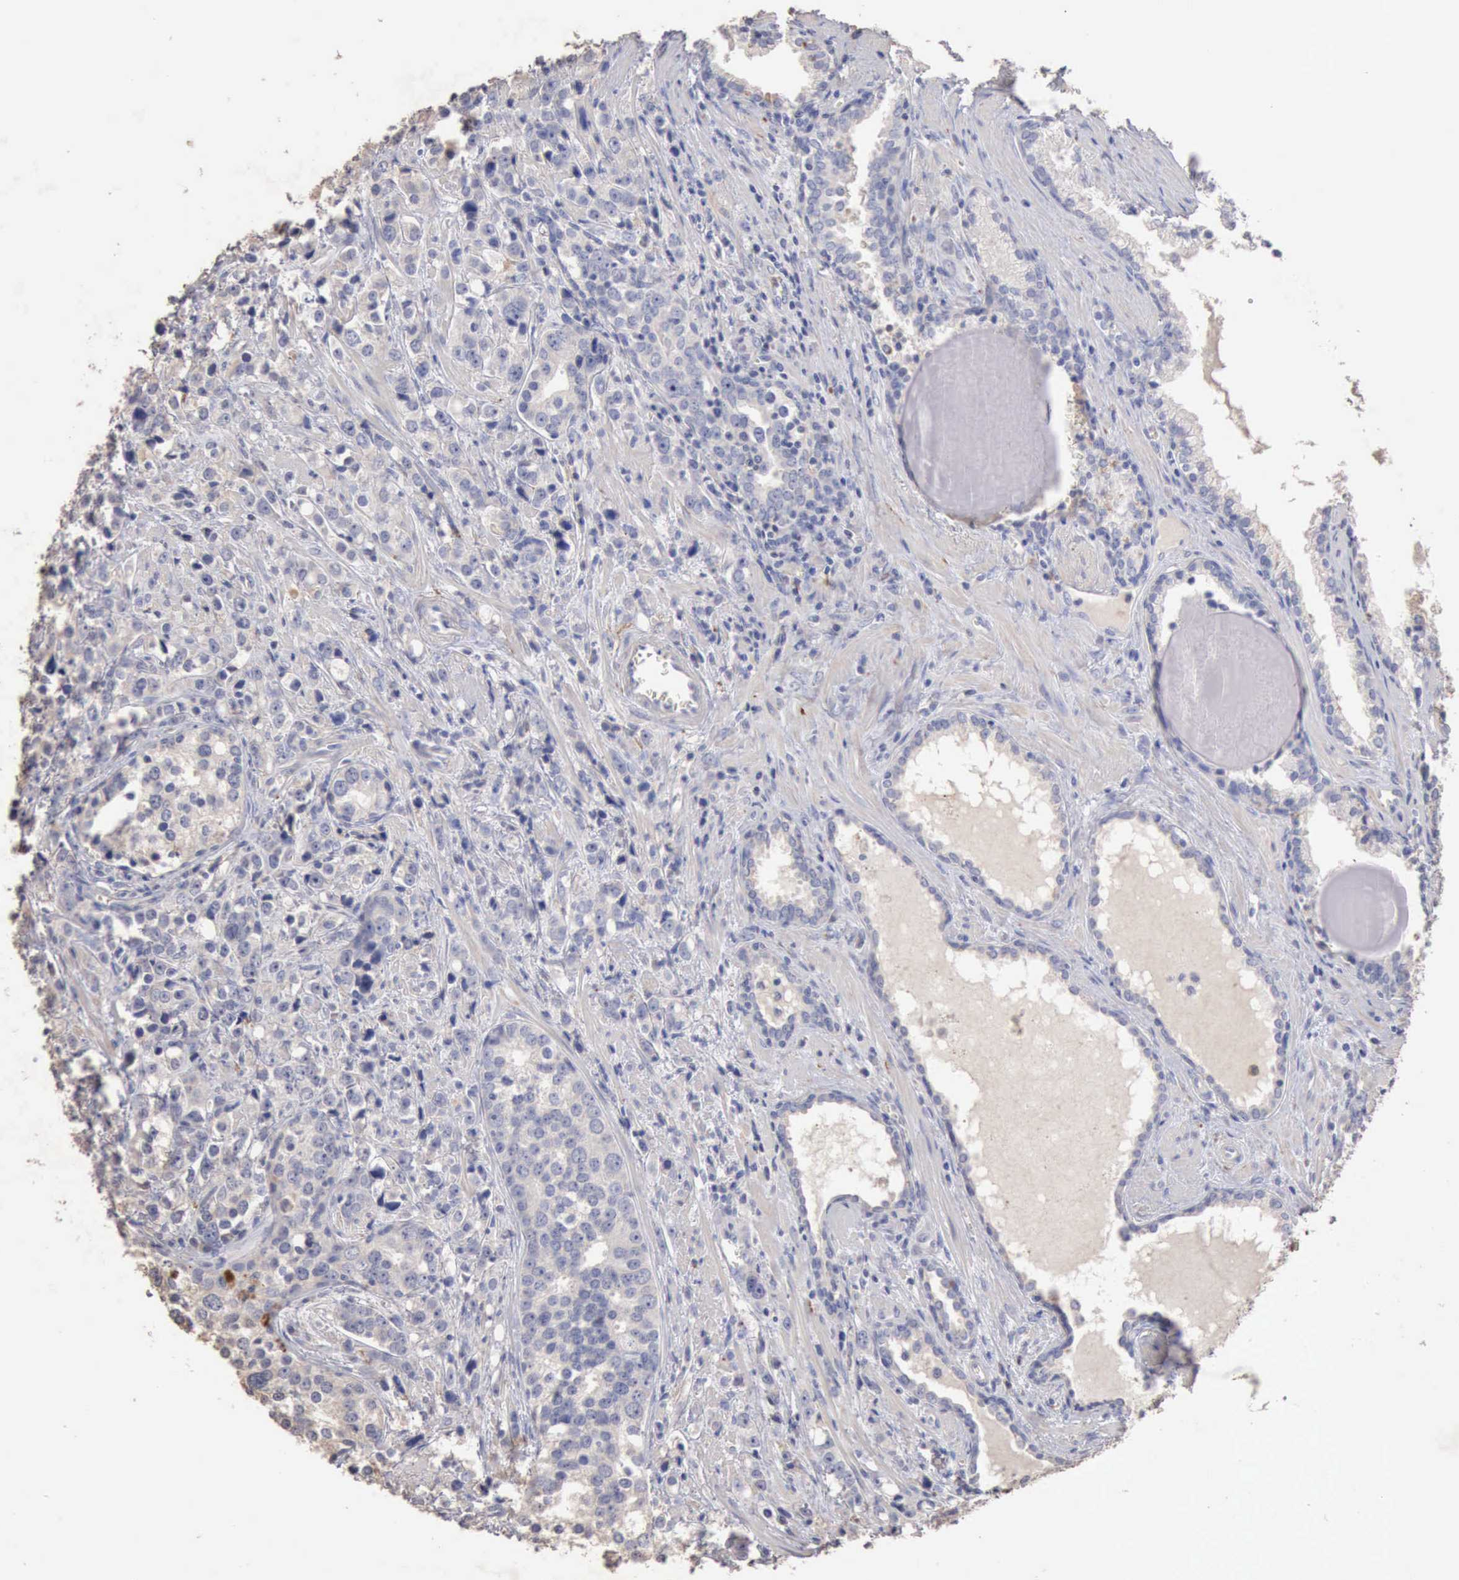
{"staining": {"intensity": "negative", "quantity": "none", "location": "none"}, "tissue": "prostate cancer", "cell_type": "Tumor cells", "image_type": "cancer", "snomed": [{"axis": "morphology", "description": "Adenocarcinoma, High grade"}, {"axis": "topography", "description": "Prostate"}], "caption": "Tumor cells are negative for protein expression in human prostate cancer (adenocarcinoma (high-grade)).", "gene": "KRT6B", "patient": {"sex": "male", "age": 71}}